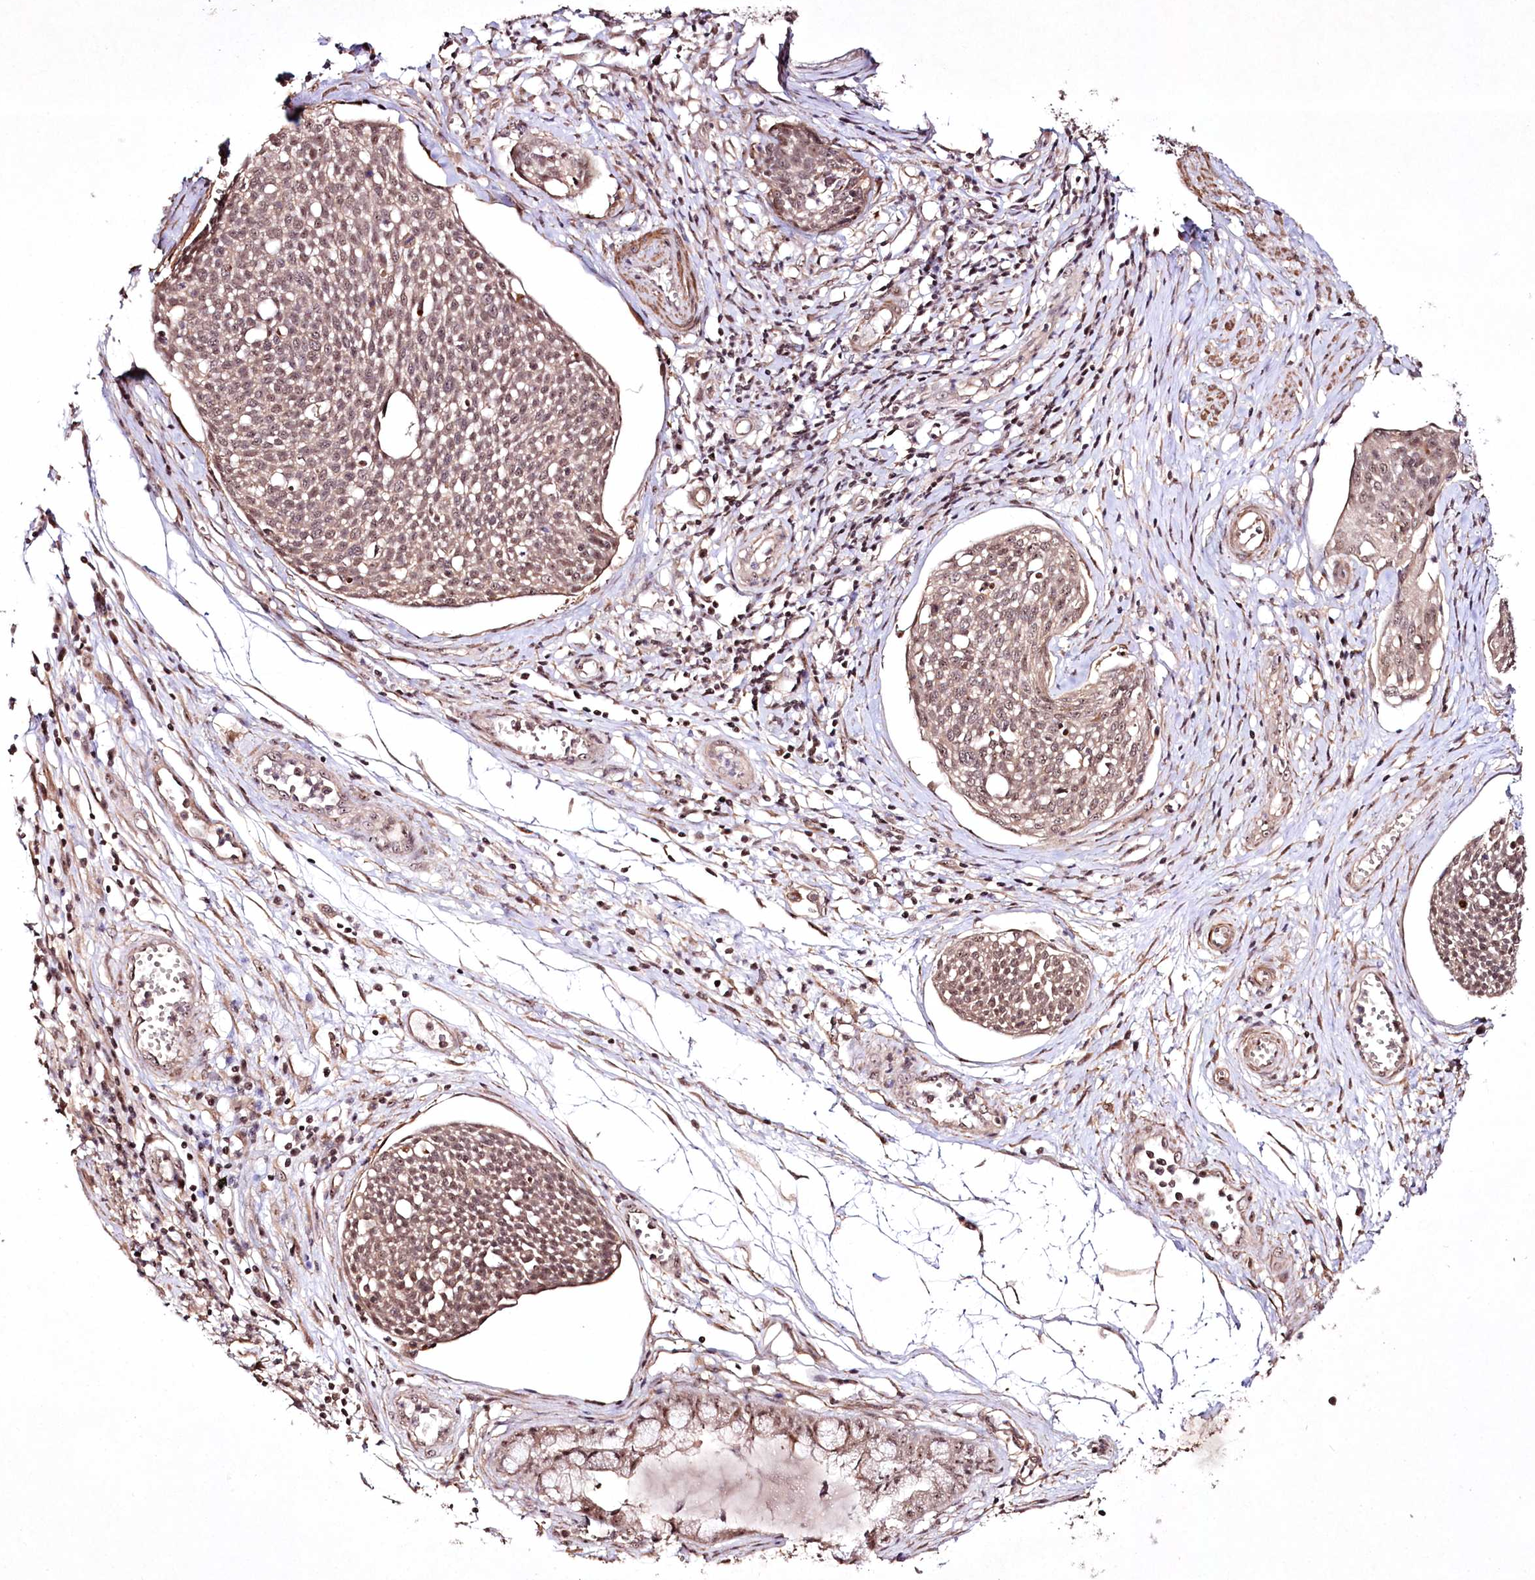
{"staining": {"intensity": "weak", "quantity": ">75%", "location": "nuclear"}, "tissue": "cervical cancer", "cell_type": "Tumor cells", "image_type": "cancer", "snomed": [{"axis": "morphology", "description": "Squamous cell carcinoma, NOS"}, {"axis": "topography", "description": "Cervix"}], "caption": "Protein expression analysis of human cervical cancer (squamous cell carcinoma) reveals weak nuclear expression in about >75% of tumor cells.", "gene": "CCDC59", "patient": {"sex": "female", "age": 34}}